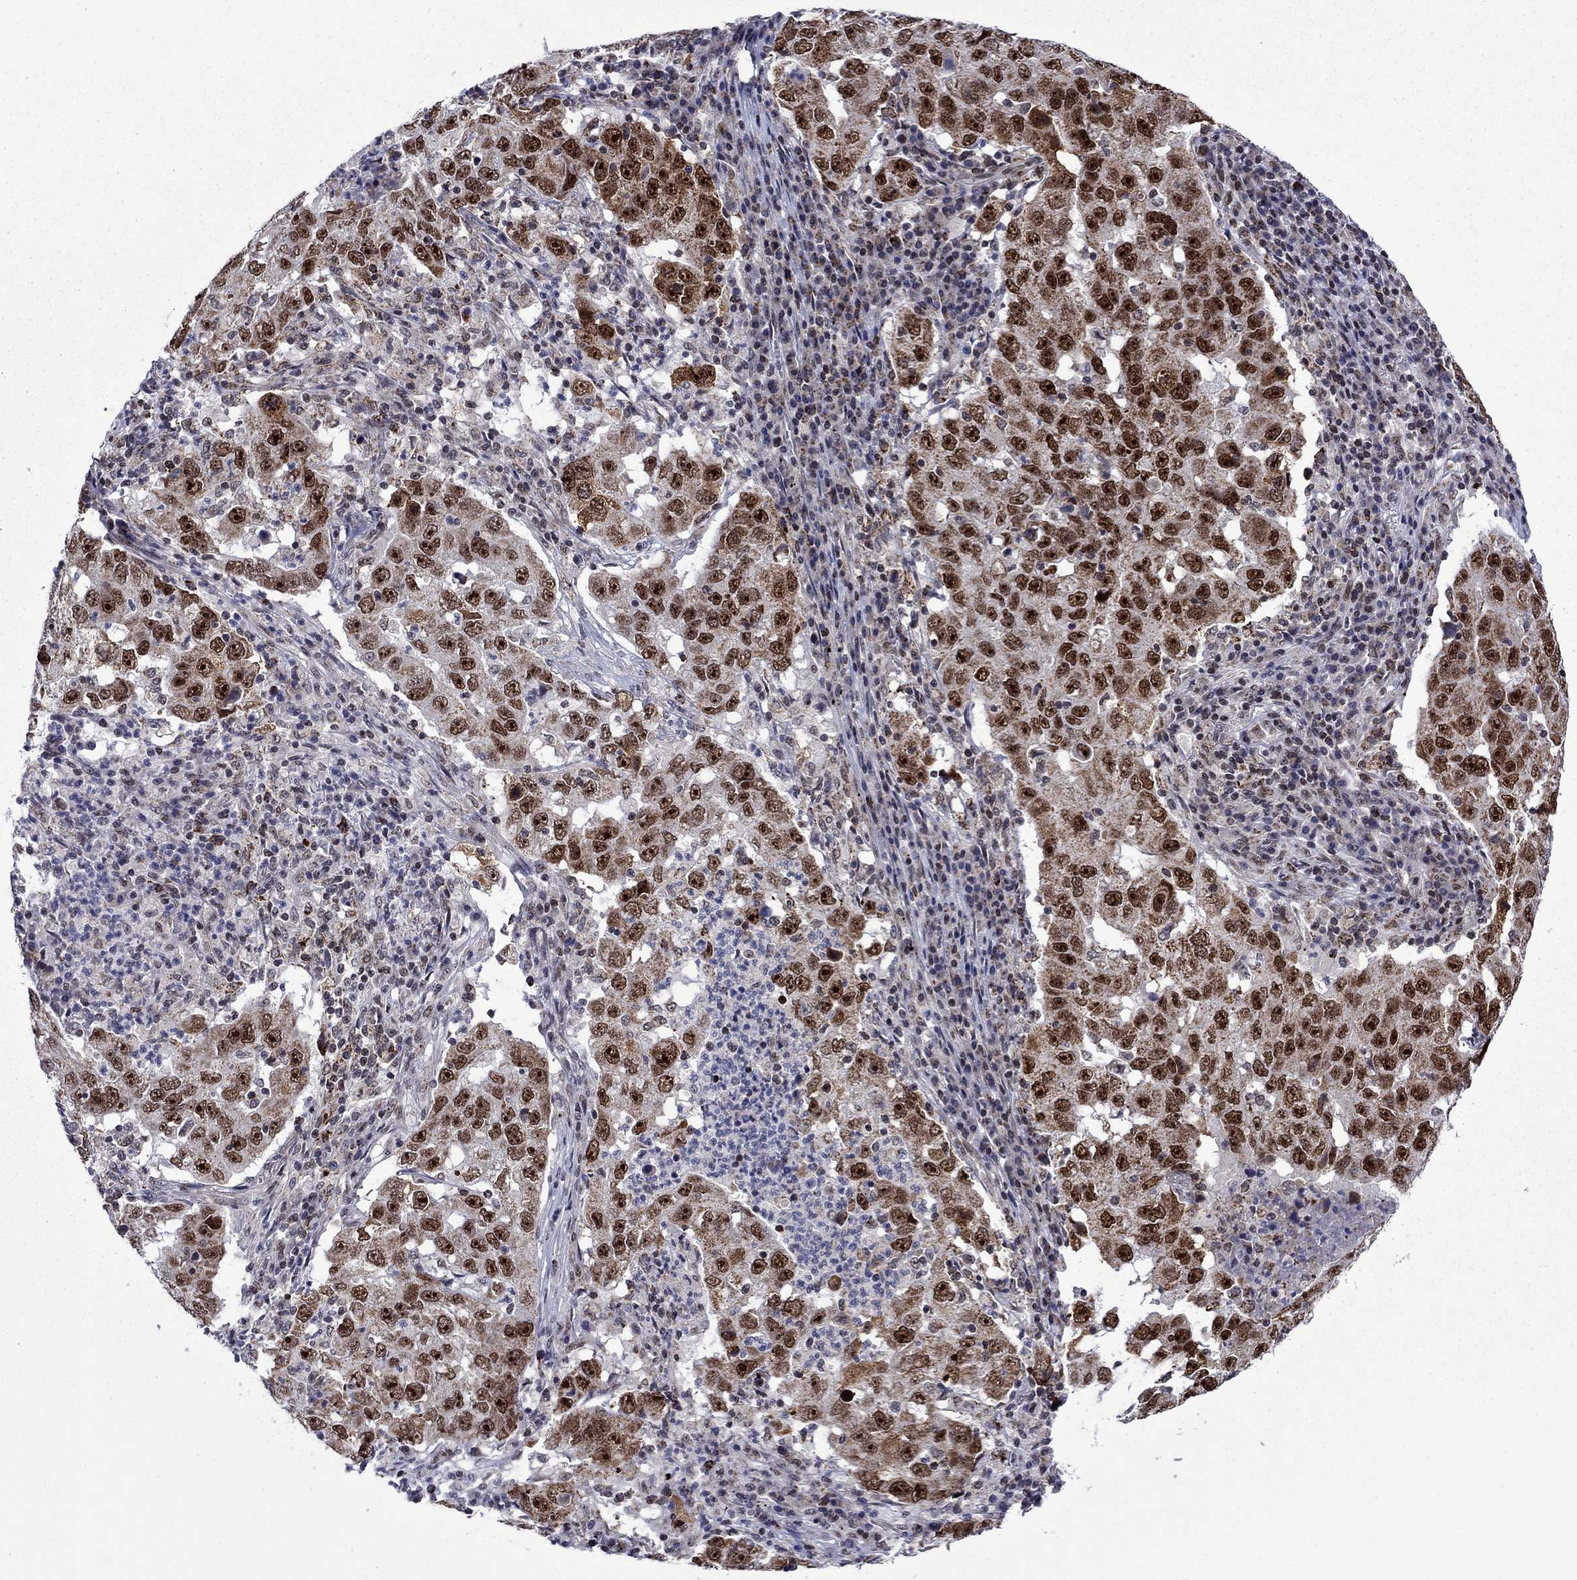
{"staining": {"intensity": "strong", "quantity": "25%-75%", "location": "nuclear"}, "tissue": "lung cancer", "cell_type": "Tumor cells", "image_type": "cancer", "snomed": [{"axis": "morphology", "description": "Adenocarcinoma, NOS"}, {"axis": "topography", "description": "Lung"}], "caption": "Strong nuclear positivity for a protein is present in approximately 25%-75% of tumor cells of lung adenocarcinoma using IHC.", "gene": "SURF2", "patient": {"sex": "male", "age": 73}}